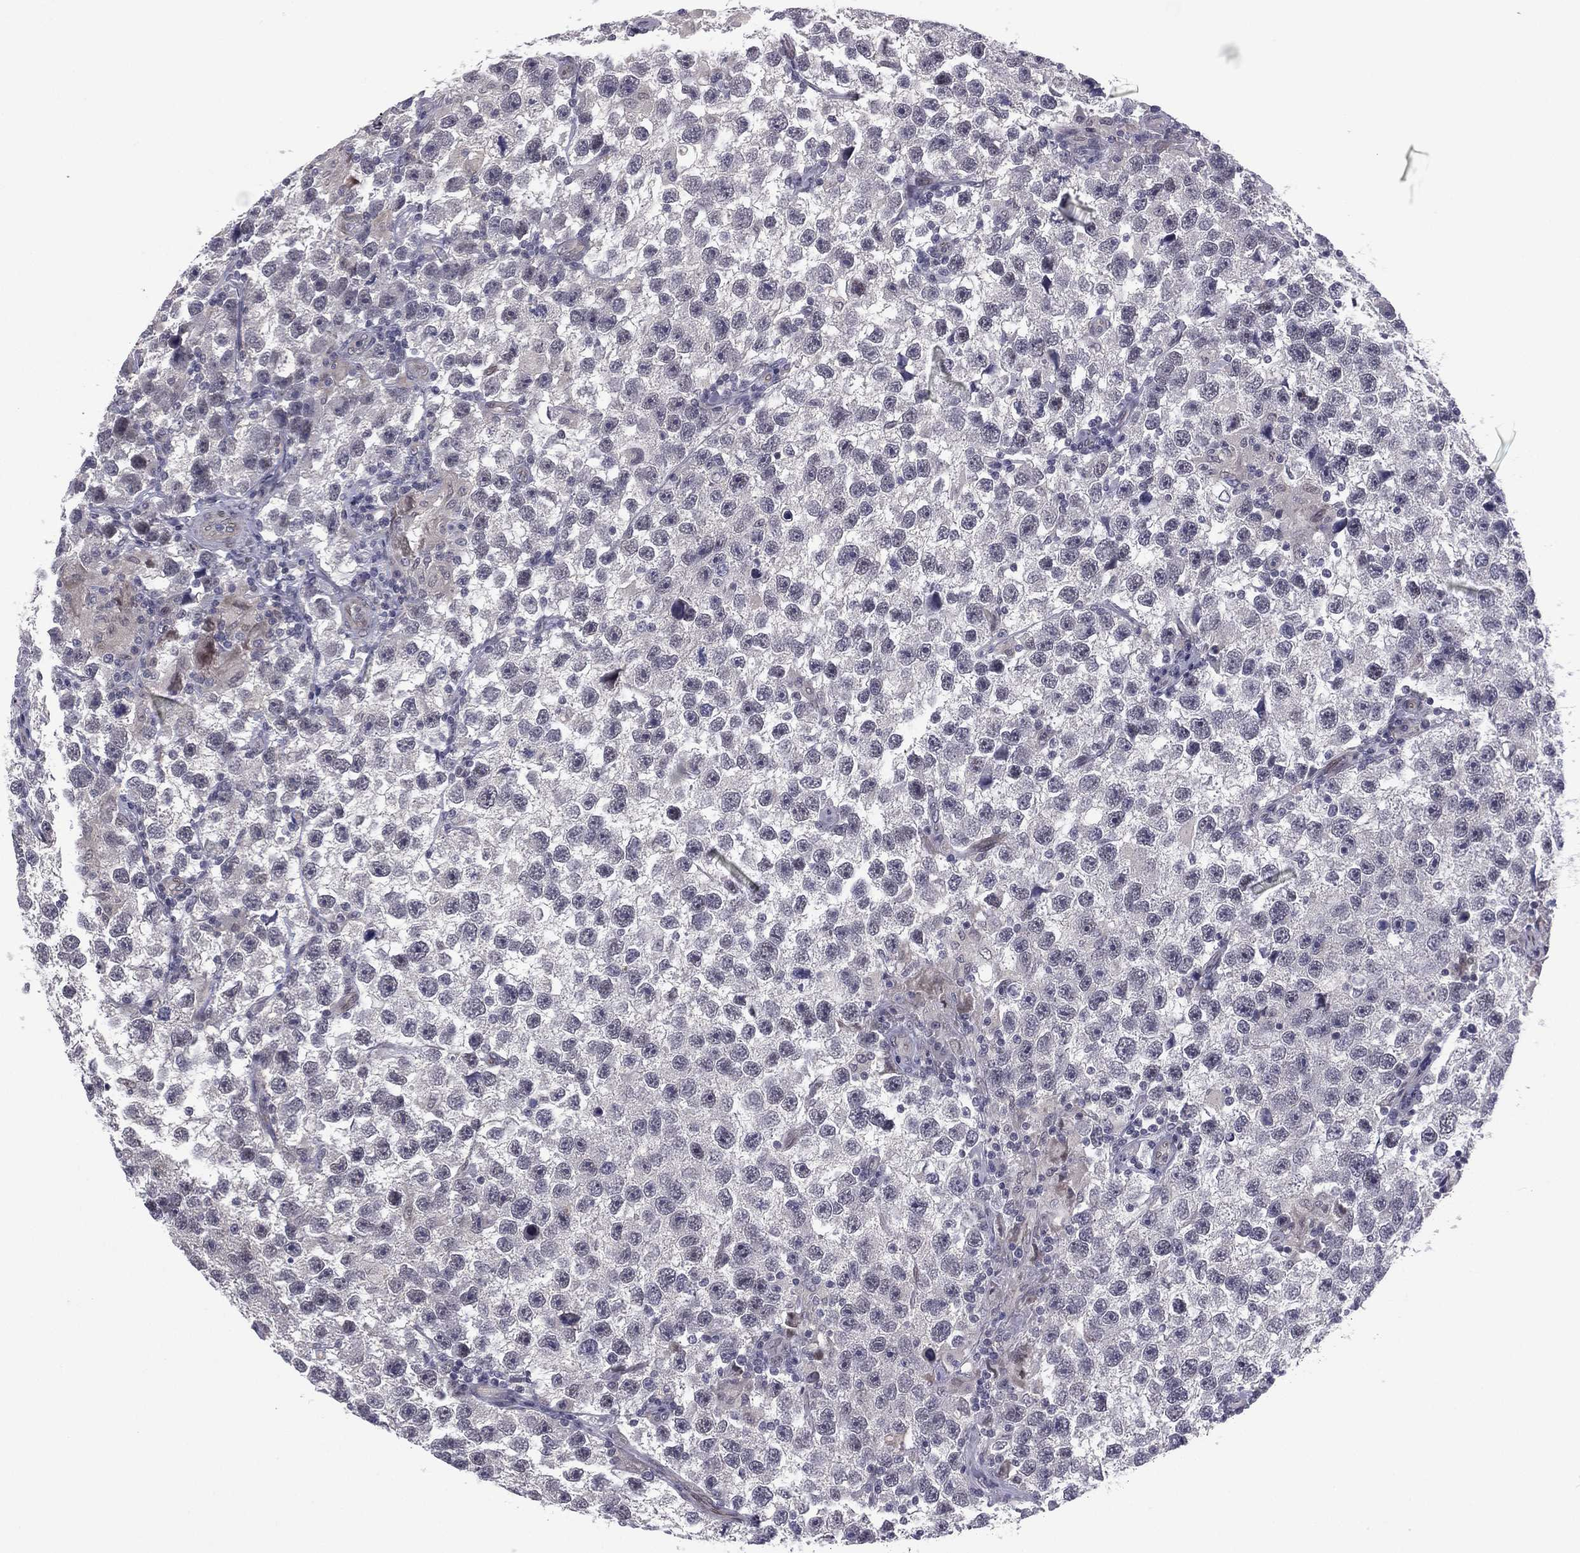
{"staining": {"intensity": "negative", "quantity": "none", "location": "none"}, "tissue": "testis cancer", "cell_type": "Tumor cells", "image_type": "cancer", "snomed": [{"axis": "morphology", "description": "Seminoma, NOS"}, {"axis": "topography", "description": "Testis"}], "caption": "This is a histopathology image of immunohistochemistry staining of testis seminoma, which shows no positivity in tumor cells. The staining was performed using DAB (3,3'-diaminobenzidine) to visualize the protein expression in brown, while the nuclei were stained in blue with hematoxylin (Magnification: 20x).", "gene": "ACTRT2", "patient": {"sex": "male", "age": 26}}